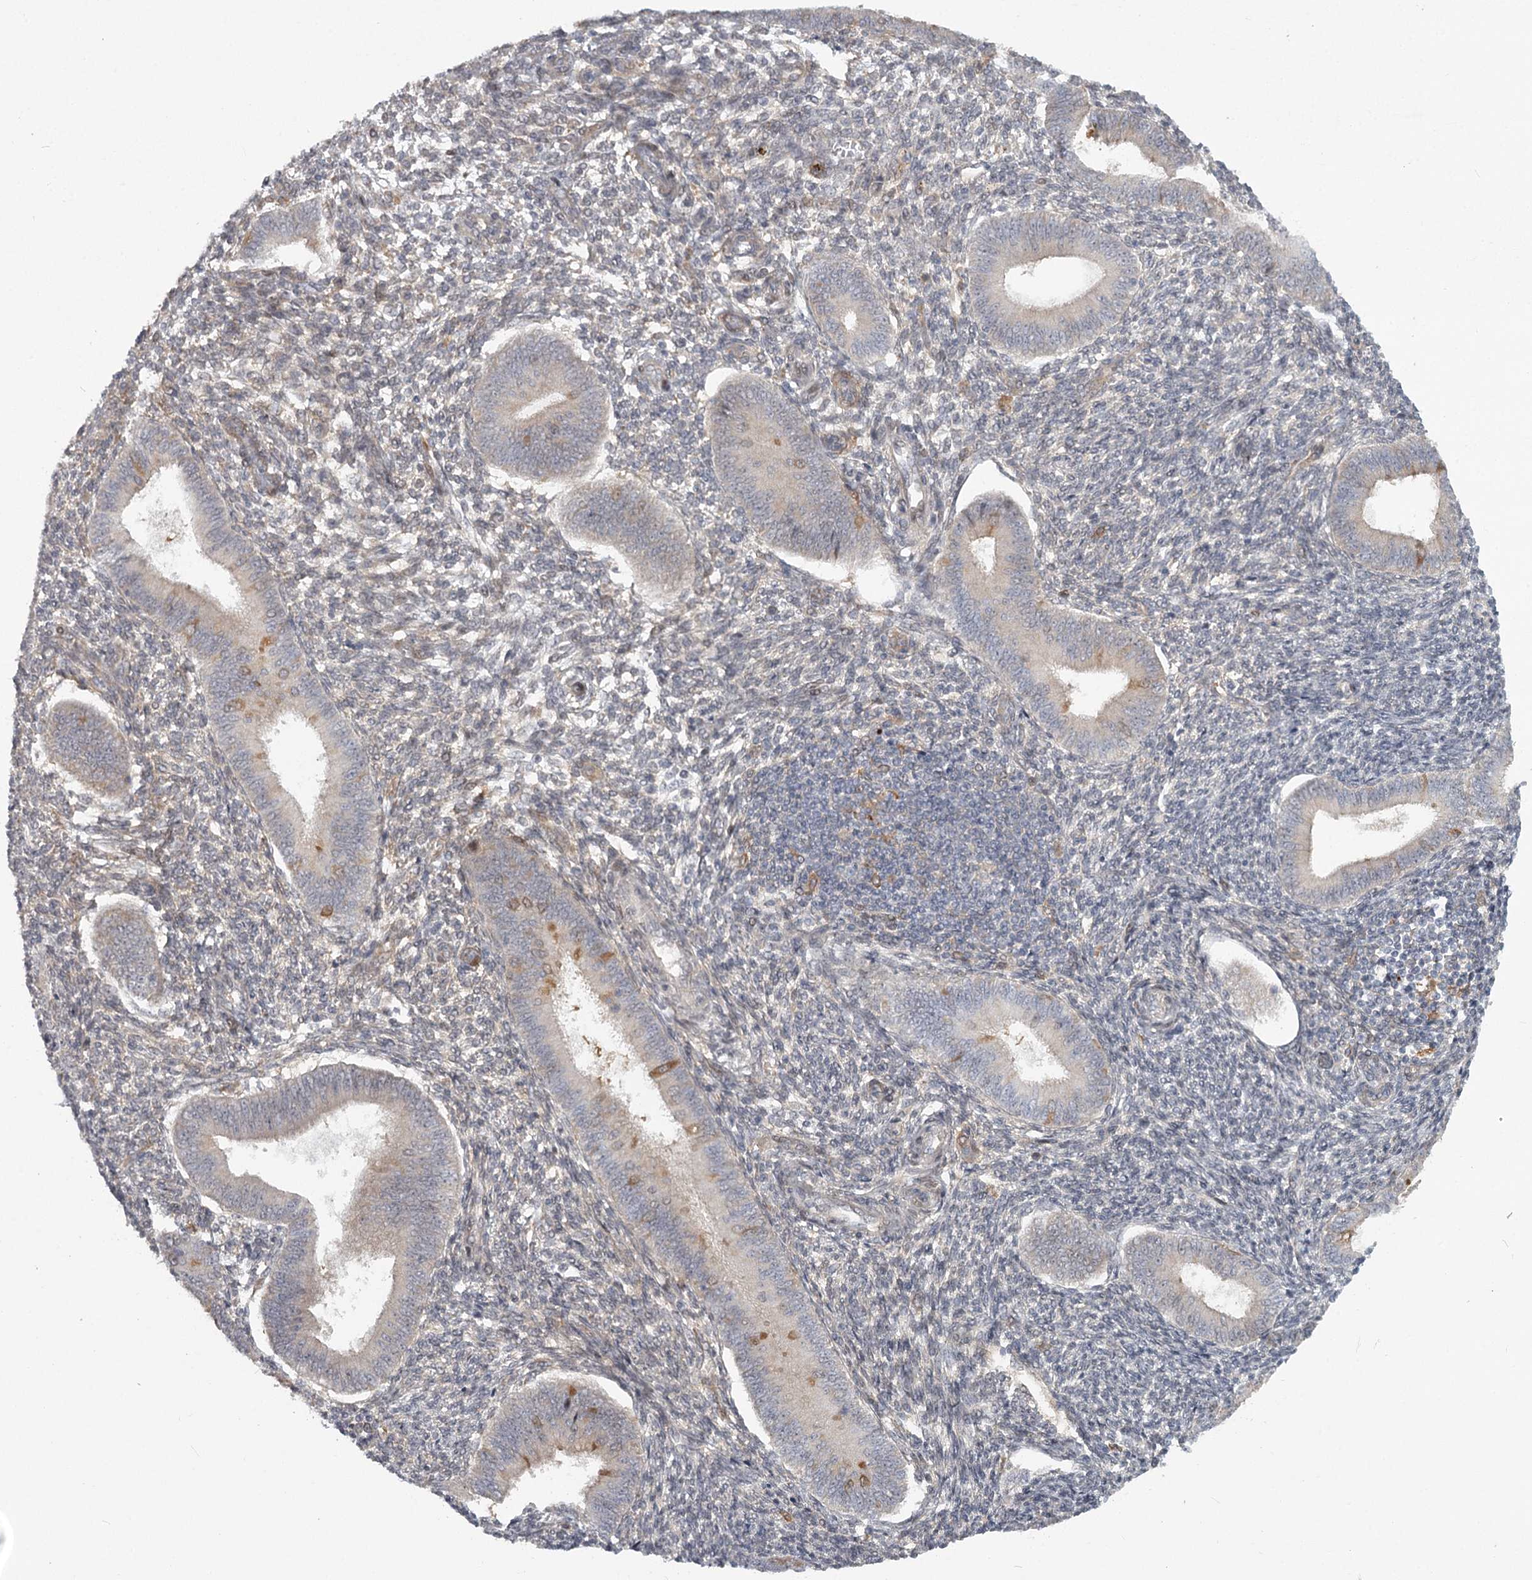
{"staining": {"intensity": "moderate", "quantity": "<25%", "location": "cytoplasmic/membranous"}, "tissue": "endometrium", "cell_type": "Cells in endometrial stroma", "image_type": "normal", "snomed": [{"axis": "morphology", "description": "Normal tissue, NOS"}, {"axis": "topography", "description": "Uterus"}, {"axis": "topography", "description": "Endometrium"}], "caption": "Immunohistochemical staining of unremarkable human endometrium exhibits <25% levels of moderate cytoplasmic/membranous protein expression in about <25% of cells in endometrial stroma.", "gene": "CCNG2", "patient": {"sex": "female", "age": 48}}